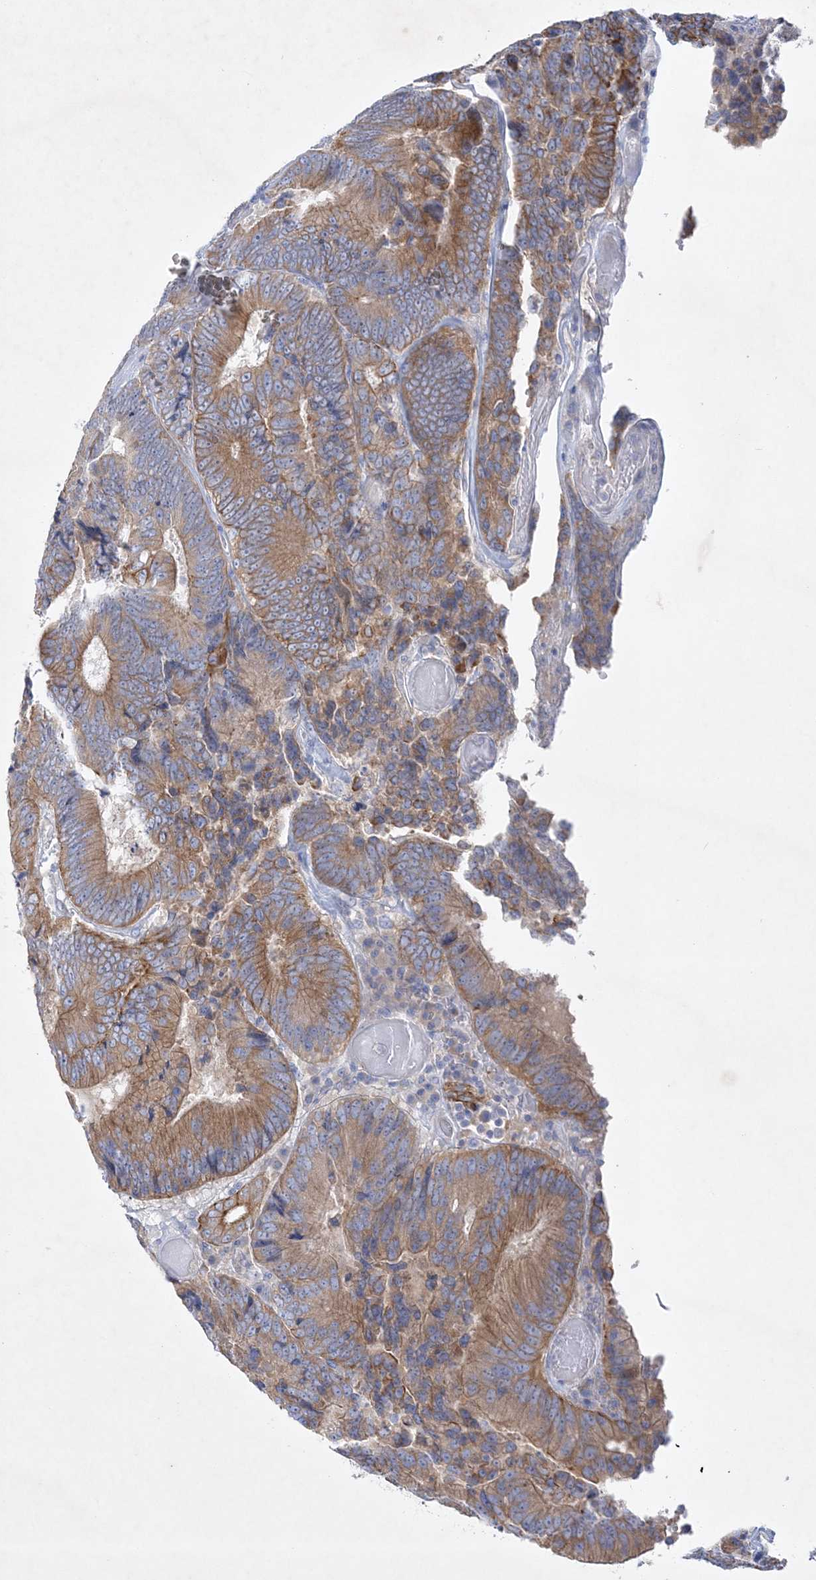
{"staining": {"intensity": "moderate", "quantity": ">75%", "location": "cytoplasmic/membranous"}, "tissue": "colorectal cancer", "cell_type": "Tumor cells", "image_type": "cancer", "snomed": [{"axis": "morphology", "description": "Adenocarcinoma, NOS"}, {"axis": "topography", "description": "Colon"}], "caption": "There is medium levels of moderate cytoplasmic/membranous positivity in tumor cells of colorectal cancer (adenocarcinoma), as demonstrated by immunohistochemical staining (brown color).", "gene": "FARSB", "patient": {"sex": "female", "age": 78}}